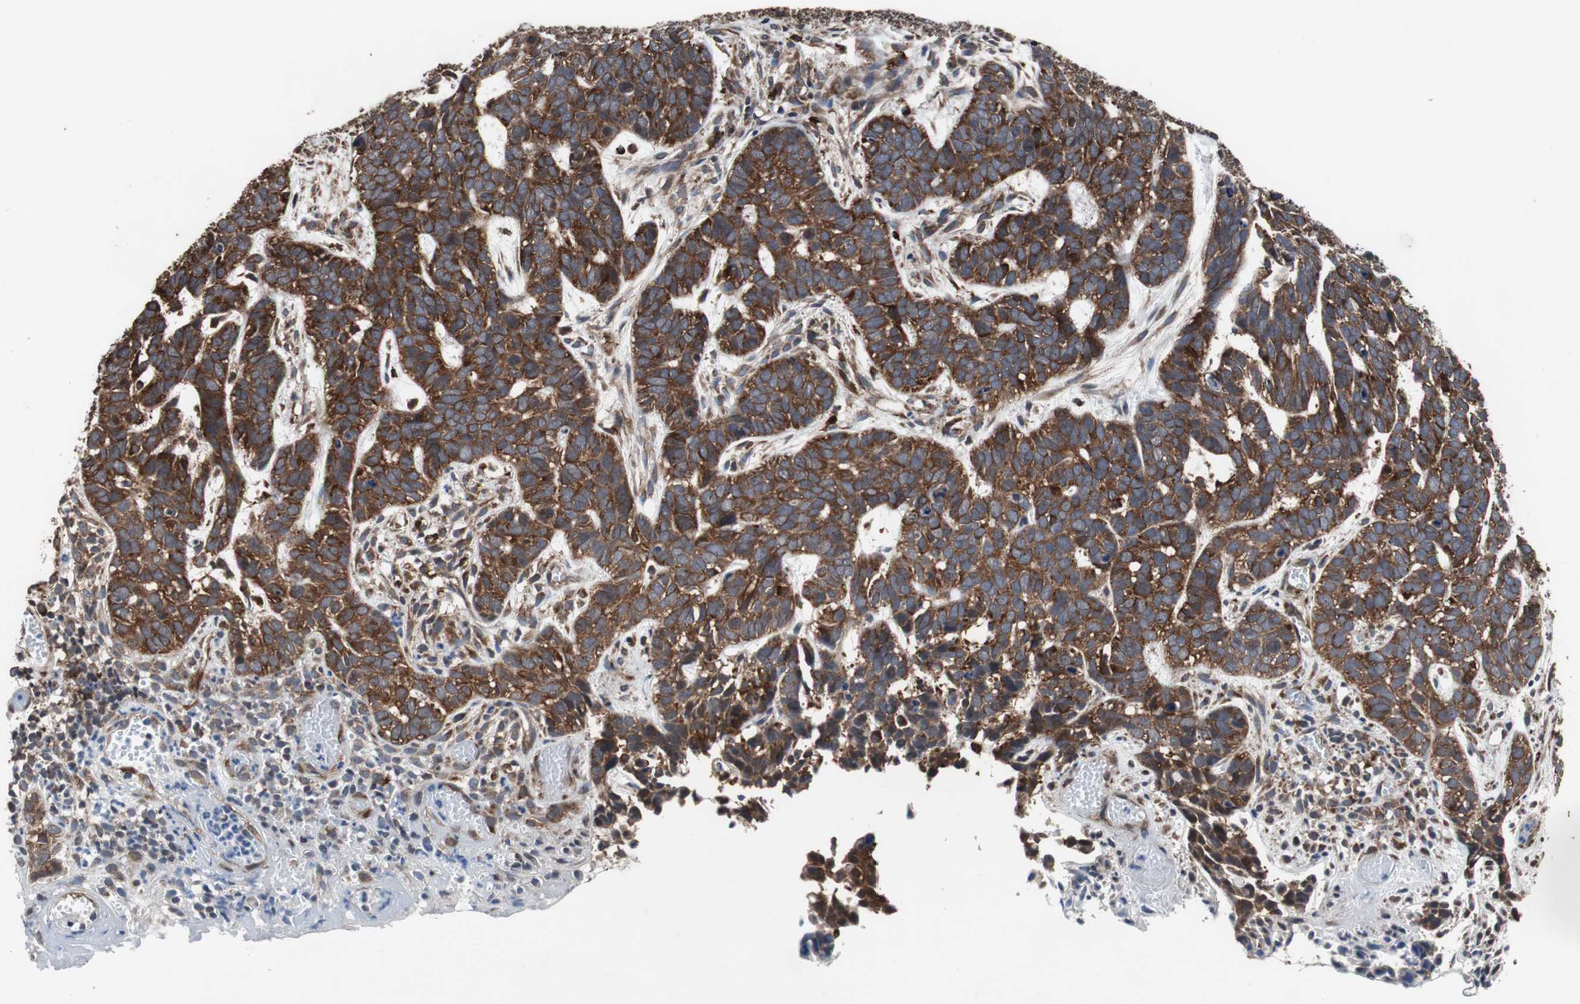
{"staining": {"intensity": "strong", "quantity": ">75%", "location": "cytoplasmic/membranous"}, "tissue": "skin cancer", "cell_type": "Tumor cells", "image_type": "cancer", "snomed": [{"axis": "morphology", "description": "Basal cell carcinoma"}, {"axis": "topography", "description": "Skin"}], "caption": "The photomicrograph demonstrates immunohistochemical staining of skin cancer (basal cell carcinoma). There is strong cytoplasmic/membranous staining is appreciated in approximately >75% of tumor cells.", "gene": "USP10", "patient": {"sex": "male", "age": 87}}